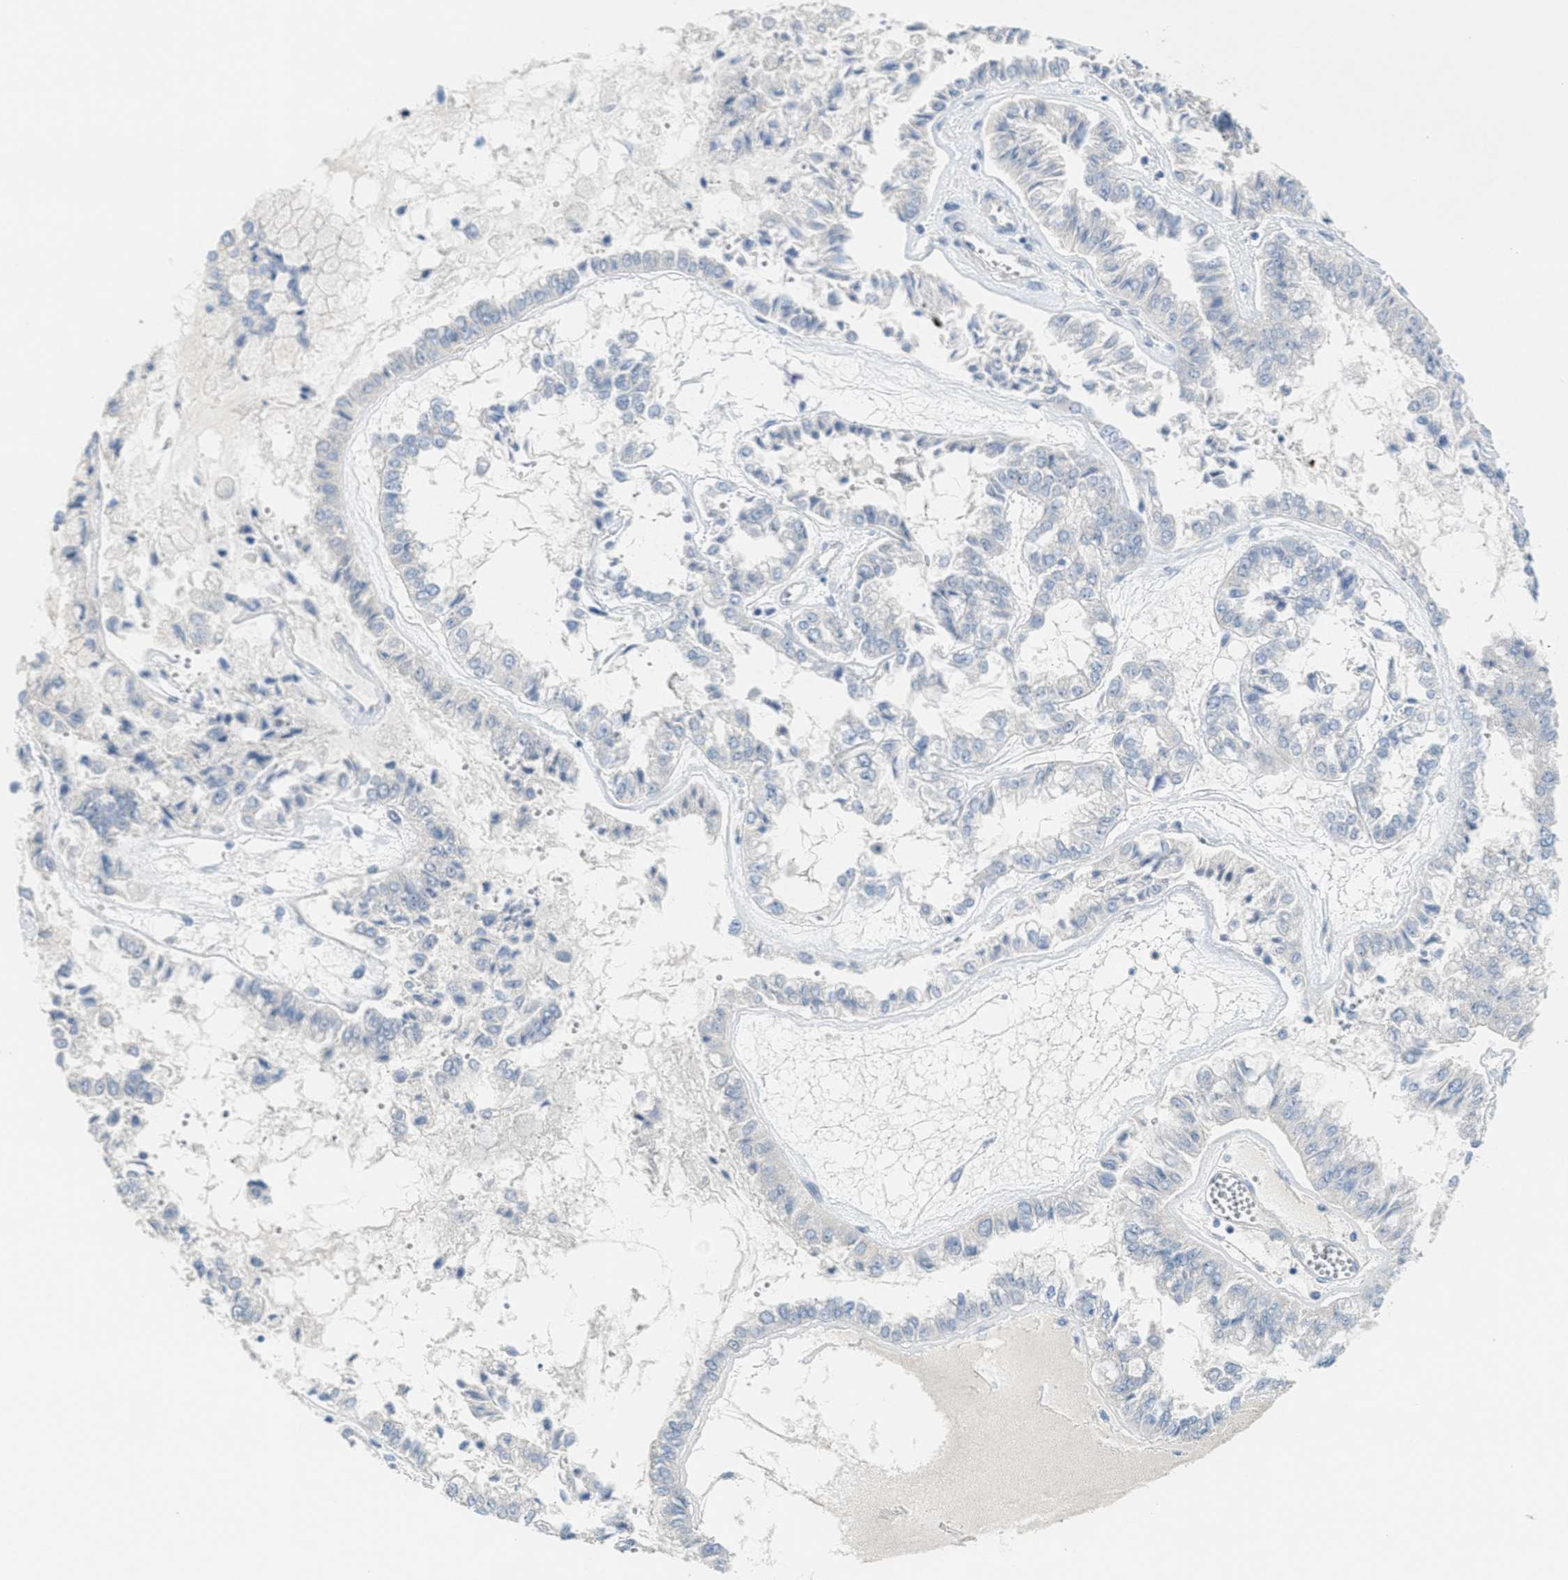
{"staining": {"intensity": "negative", "quantity": "none", "location": "none"}, "tissue": "liver cancer", "cell_type": "Tumor cells", "image_type": "cancer", "snomed": [{"axis": "morphology", "description": "Cholangiocarcinoma"}, {"axis": "topography", "description": "Liver"}], "caption": "The immunohistochemistry (IHC) histopathology image has no significant positivity in tumor cells of liver cholangiocarcinoma tissue. (DAB immunohistochemistry (IHC) visualized using brightfield microscopy, high magnification).", "gene": "ZFYVE9", "patient": {"sex": "female", "age": 79}}